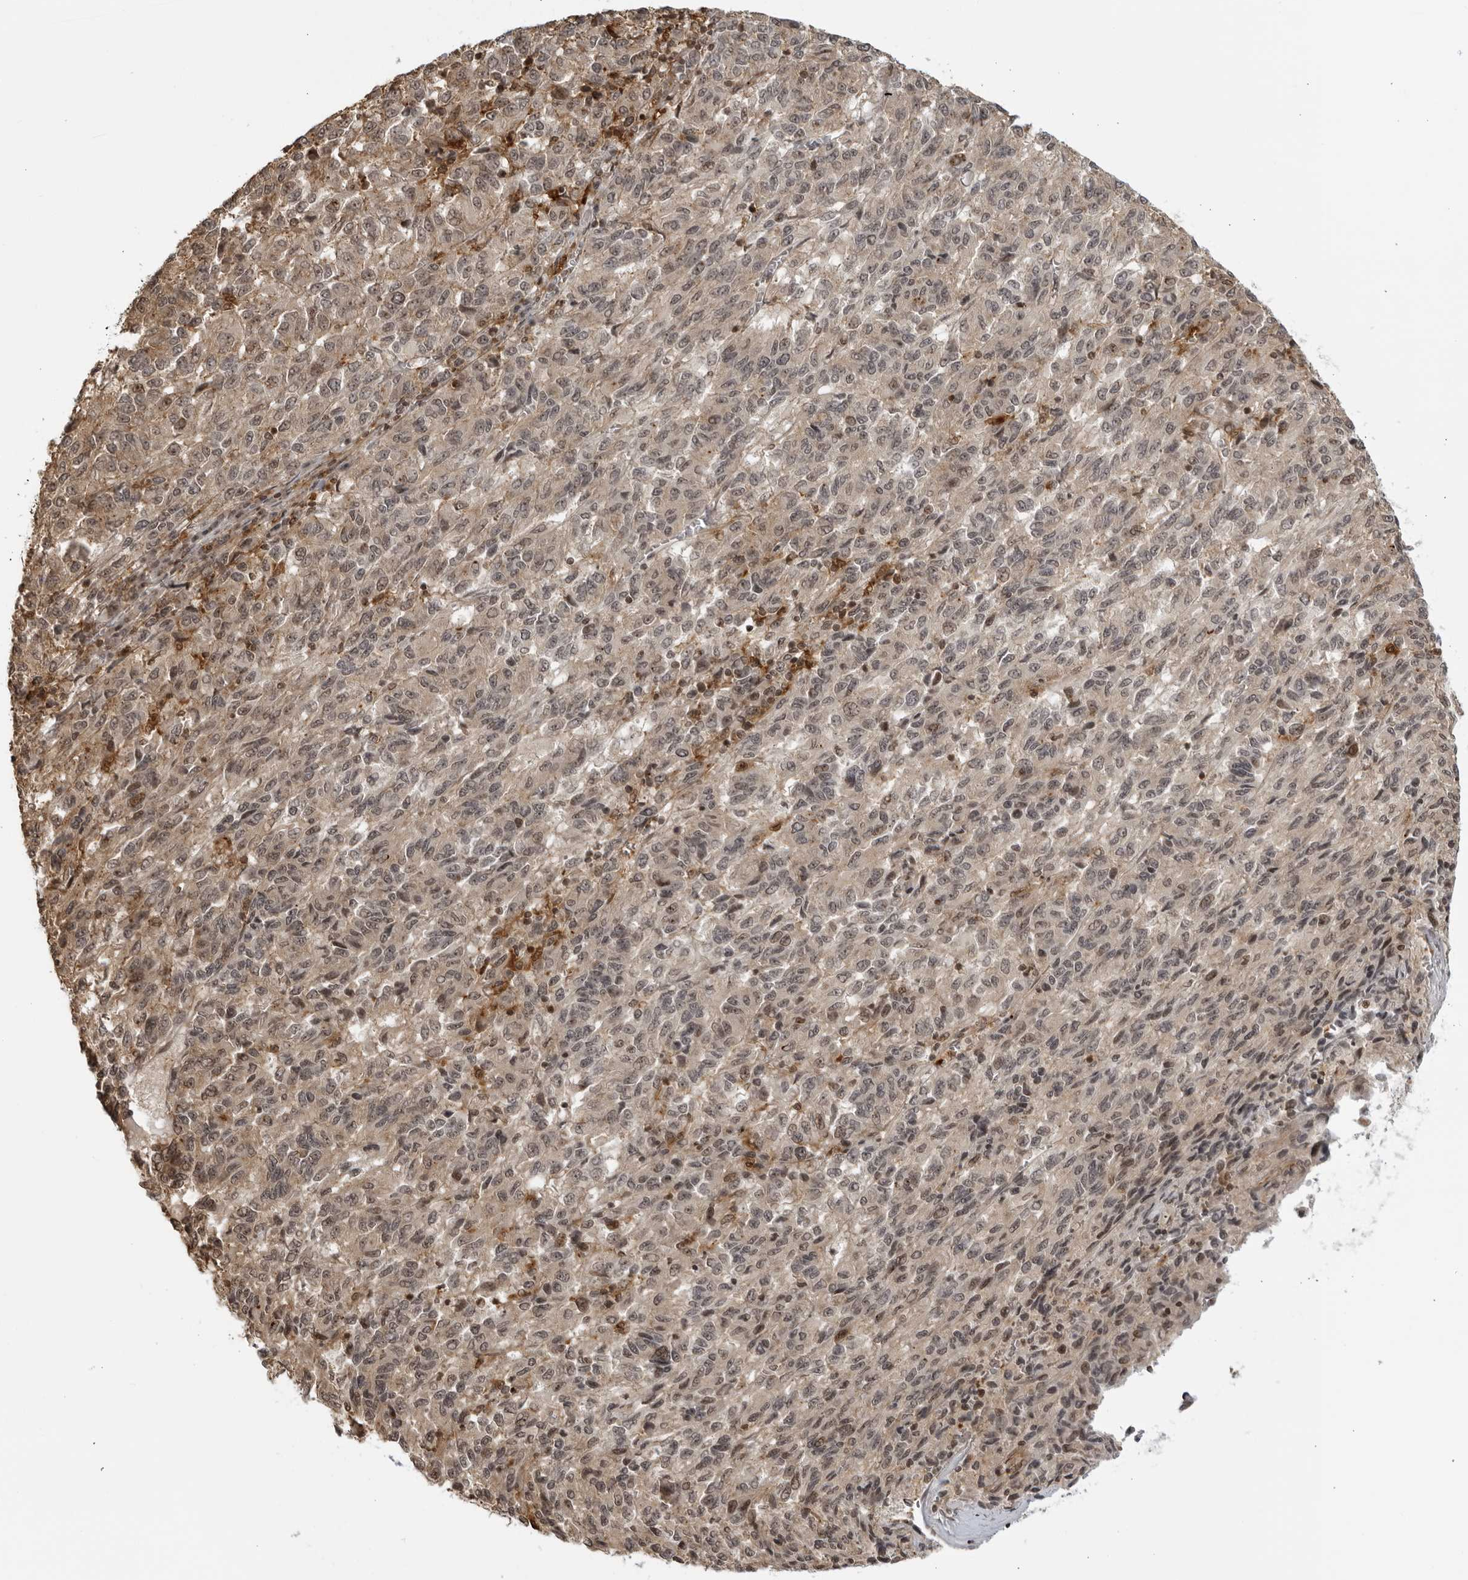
{"staining": {"intensity": "weak", "quantity": ">75%", "location": "cytoplasmic/membranous"}, "tissue": "melanoma", "cell_type": "Tumor cells", "image_type": "cancer", "snomed": [{"axis": "morphology", "description": "Malignant melanoma, Metastatic site"}, {"axis": "topography", "description": "Lung"}], "caption": "Weak cytoplasmic/membranous protein staining is present in about >75% of tumor cells in melanoma.", "gene": "TCF21", "patient": {"sex": "male", "age": 64}}